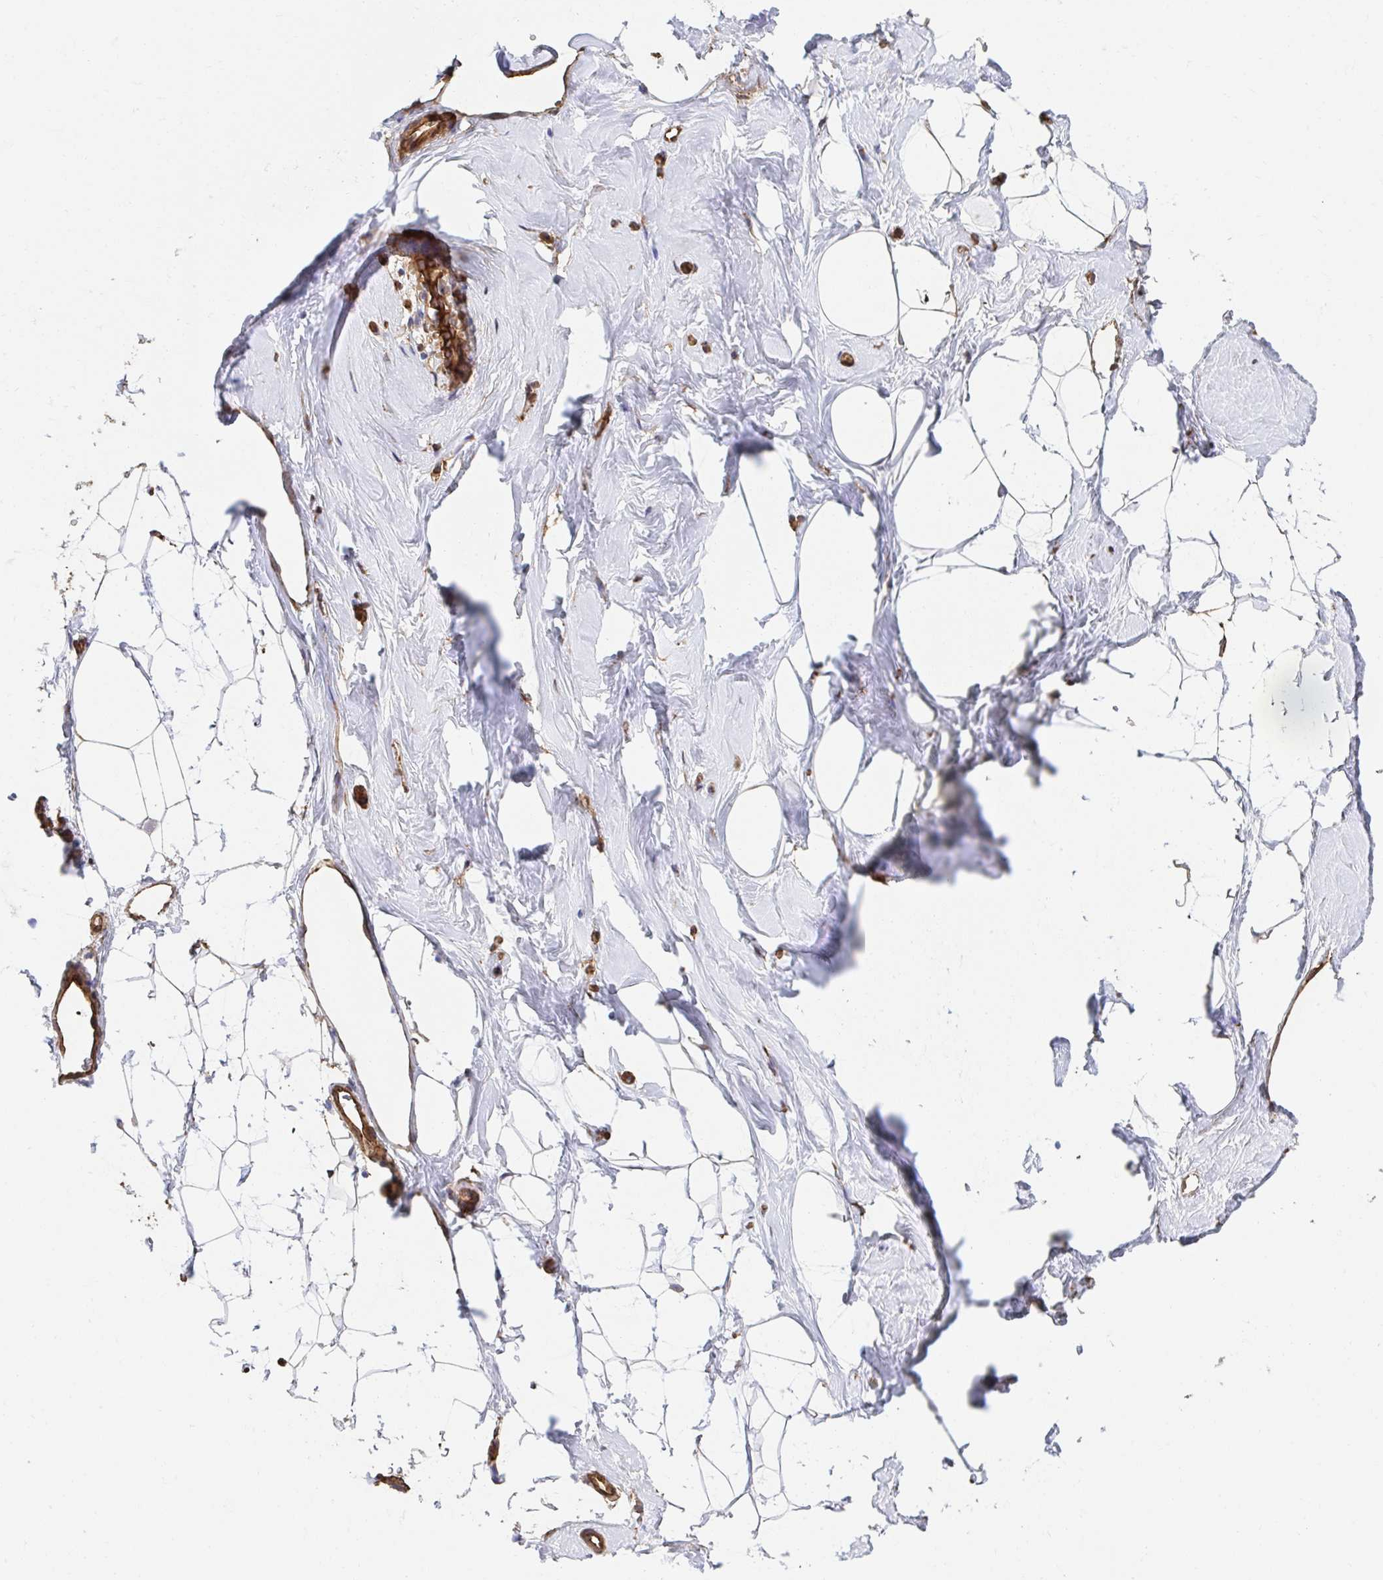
{"staining": {"intensity": "negative", "quantity": "none", "location": "none"}, "tissue": "breast", "cell_type": "Adipocytes", "image_type": "normal", "snomed": [{"axis": "morphology", "description": "Normal tissue, NOS"}, {"axis": "topography", "description": "Breast"}], "caption": "Immunohistochemistry (IHC) histopathology image of unremarkable breast: human breast stained with DAB (3,3'-diaminobenzidine) reveals no significant protein staining in adipocytes.", "gene": "CTTN", "patient": {"sex": "female", "age": 32}}